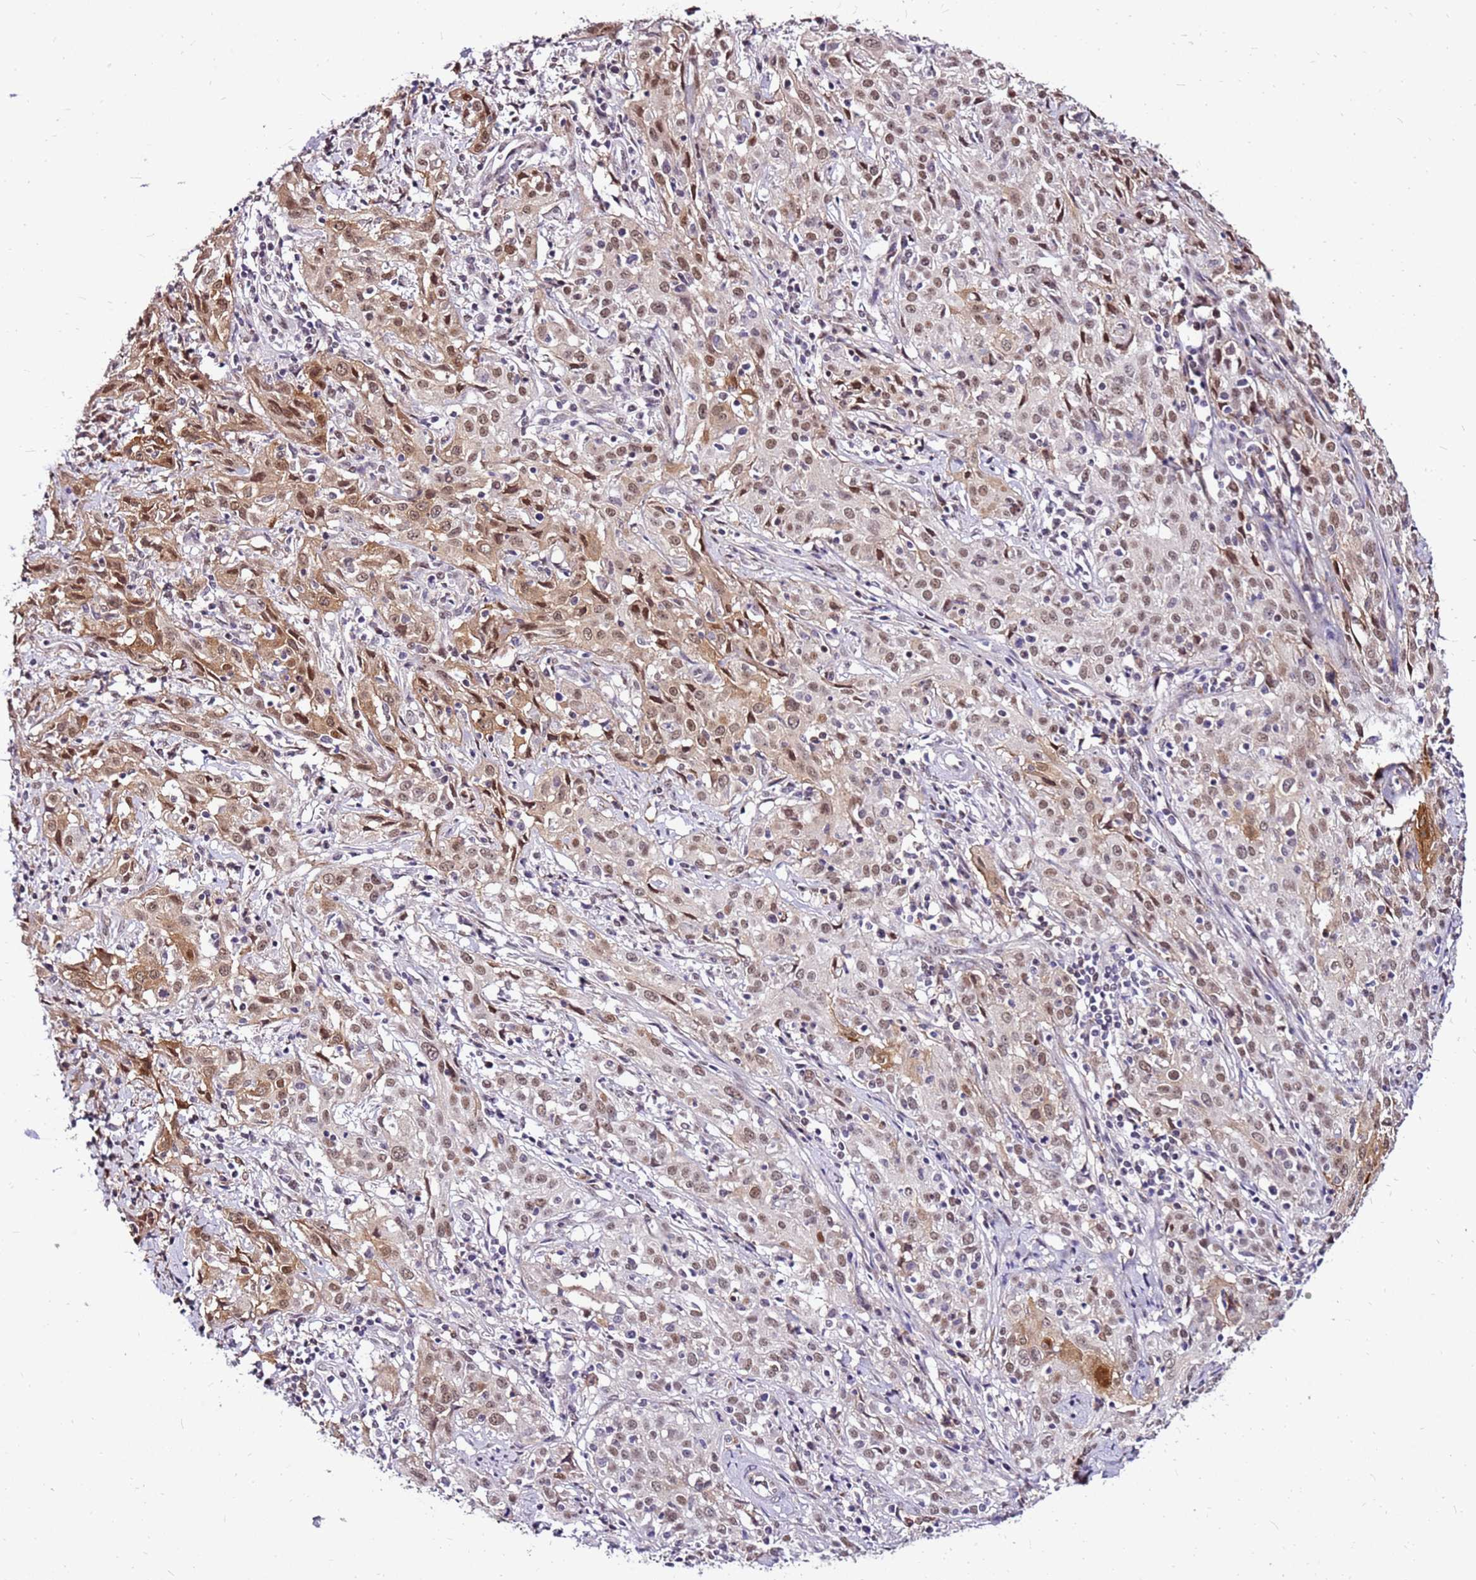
{"staining": {"intensity": "moderate", "quantity": ">75%", "location": "cytoplasmic/membranous,nuclear"}, "tissue": "cervical cancer", "cell_type": "Tumor cells", "image_type": "cancer", "snomed": [{"axis": "morphology", "description": "Squamous cell carcinoma, NOS"}, {"axis": "topography", "description": "Cervix"}], "caption": "Protein staining of cervical cancer (squamous cell carcinoma) tissue demonstrates moderate cytoplasmic/membranous and nuclear expression in about >75% of tumor cells.", "gene": "ALDH1A3", "patient": {"sex": "female", "age": 57}}